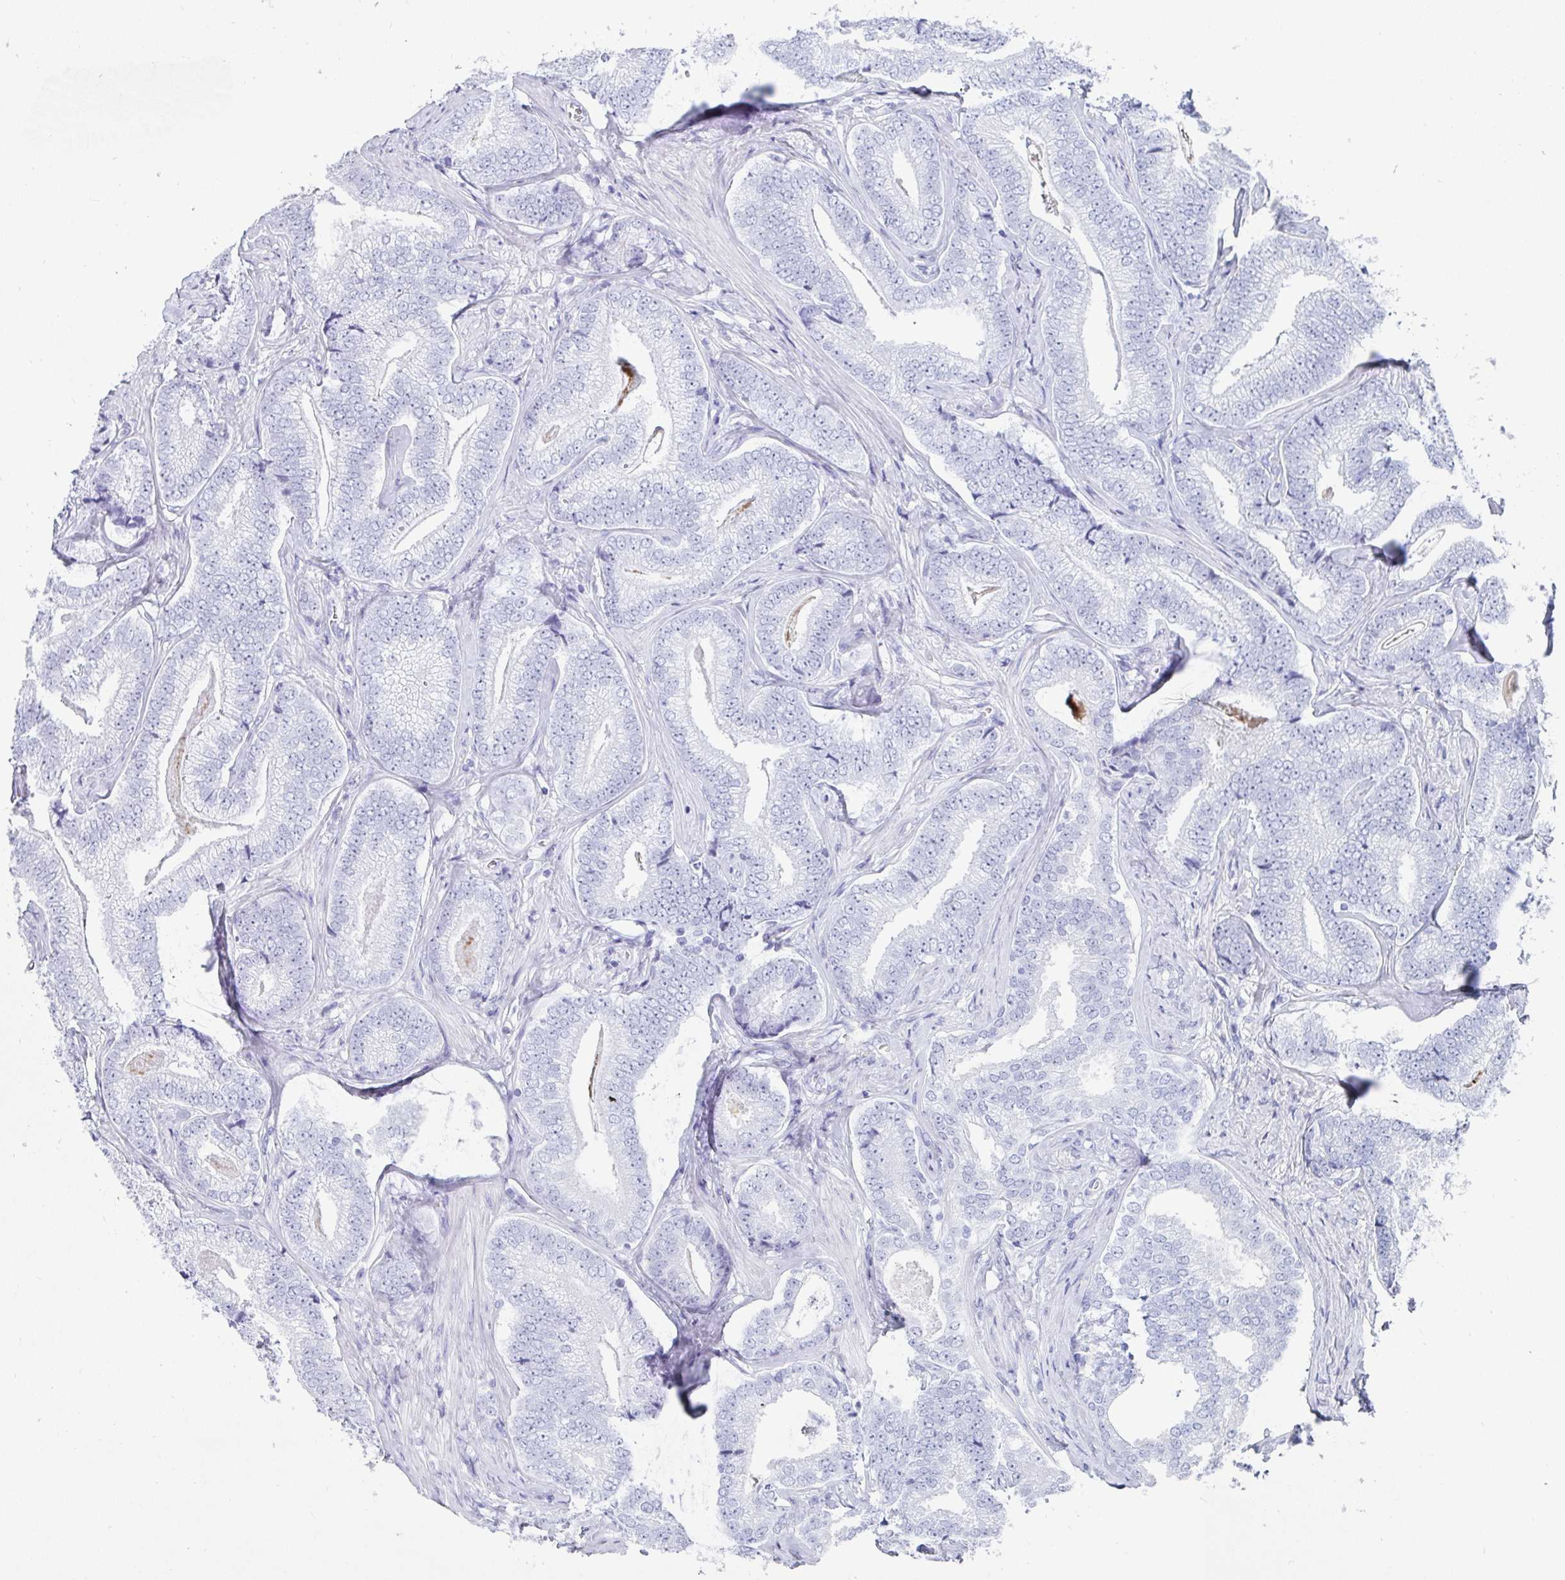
{"staining": {"intensity": "negative", "quantity": "none", "location": "none"}, "tissue": "prostate cancer", "cell_type": "Tumor cells", "image_type": "cancer", "snomed": [{"axis": "morphology", "description": "Adenocarcinoma, Low grade"}, {"axis": "topography", "description": "Prostate"}], "caption": "The IHC histopathology image has no significant positivity in tumor cells of adenocarcinoma (low-grade) (prostate) tissue.", "gene": "GKN2", "patient": {"sex": "male", "age": 63}}